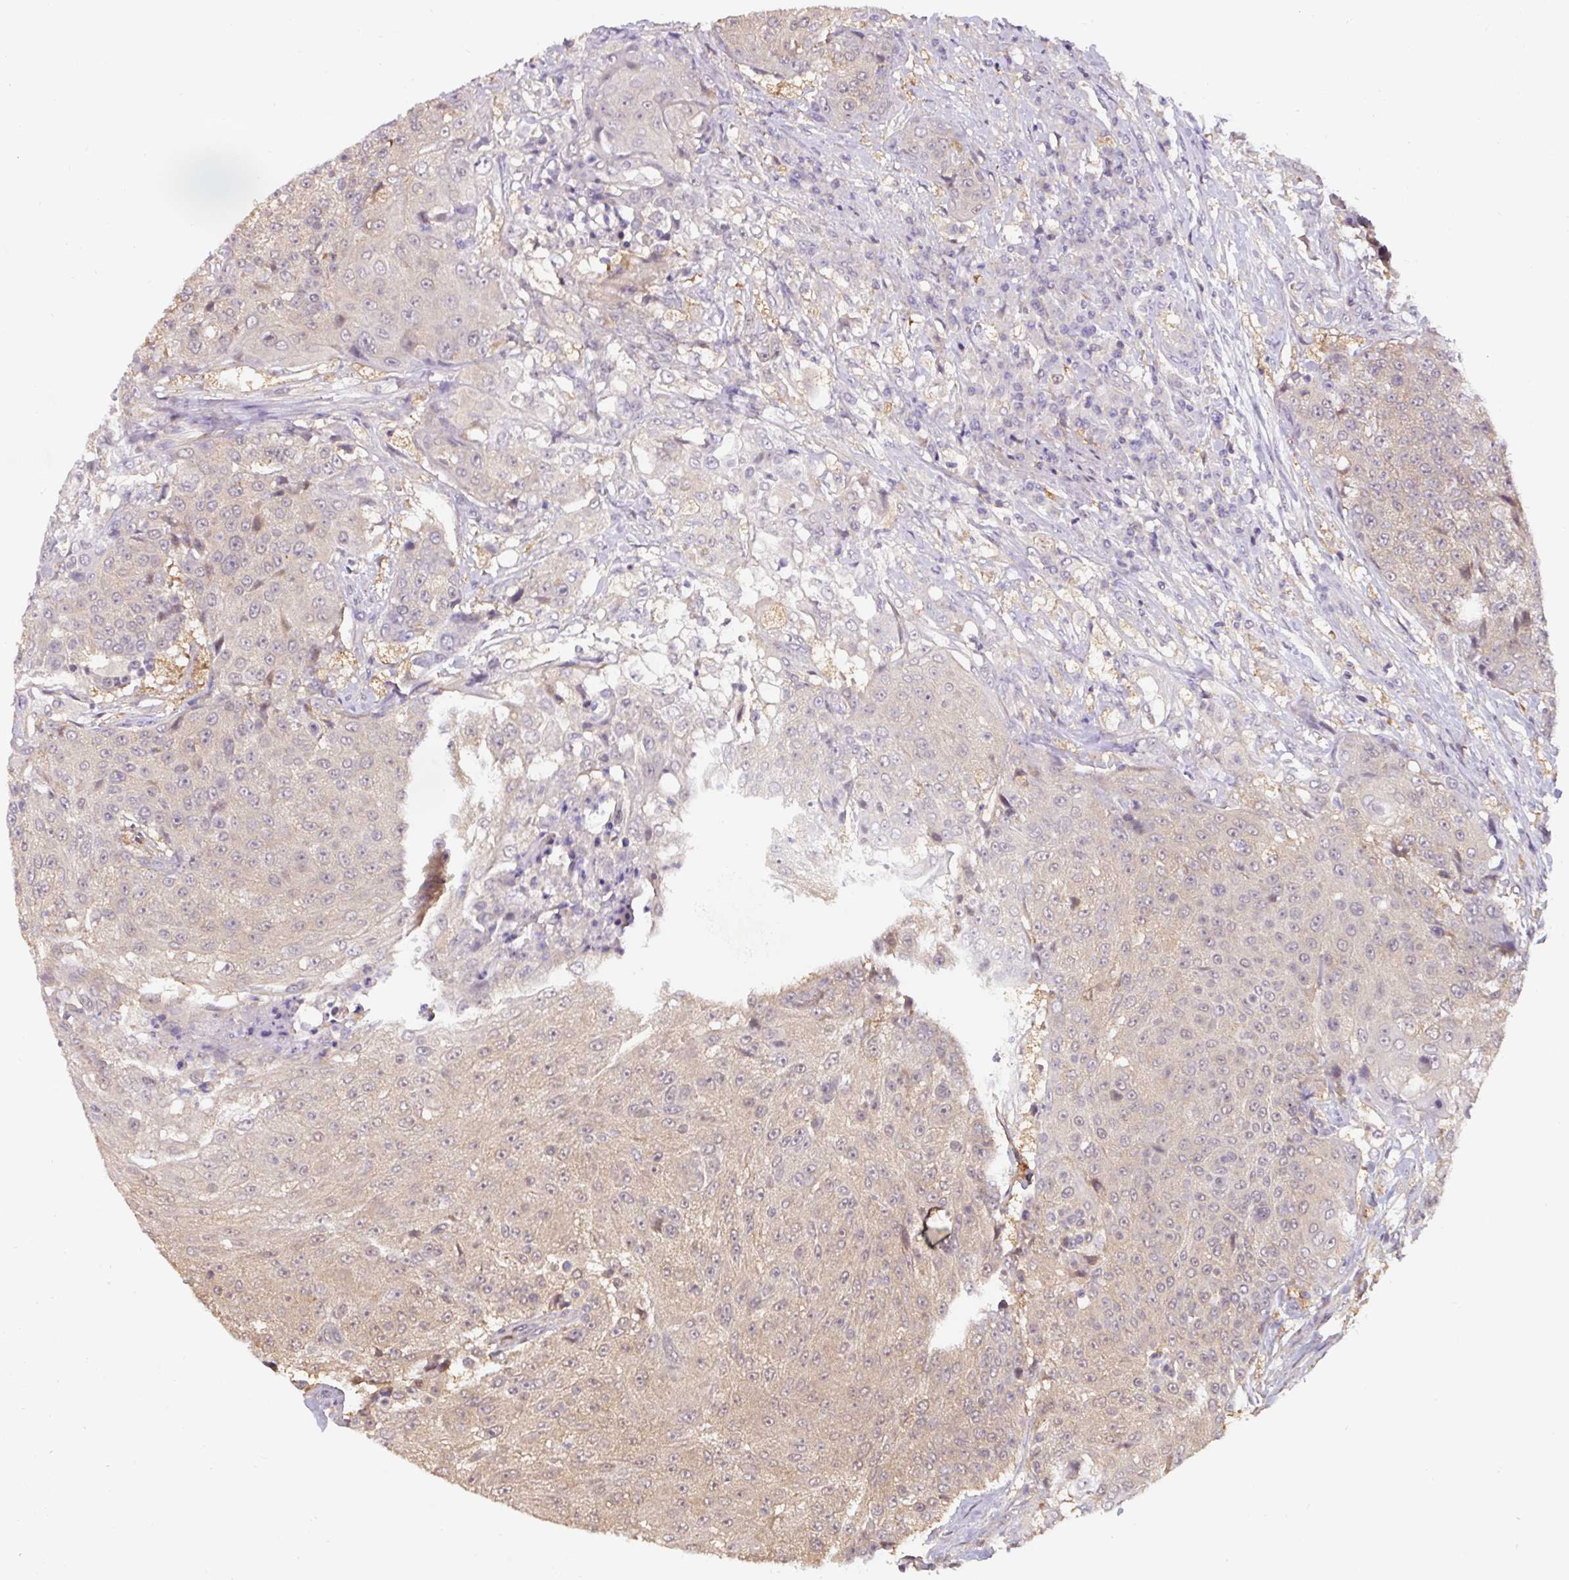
{"staining": {"intensity": "weak", "quantity": "25%-75%", "location": "cytoplasmic/membranous"}, "tissue": "urothelial cancer", "cell_type": "Tumor cells", "image_type": "cancer", "snomed": [{"axis": "morphology", "description": "Urothelial carcinoma, High grade"}, {"axis": "topography", "description": "Urinary bladder"}], "caption": "Protein staining by IHC exhibits weak cytoplasmic/membranous expression in about 25%-75% of tumor cells in urothelial cancer. (DAB IHC with brightfield microscopy, high magnification).", "gene": "ST13", "patient": {"sex": "female", "age": 63}}